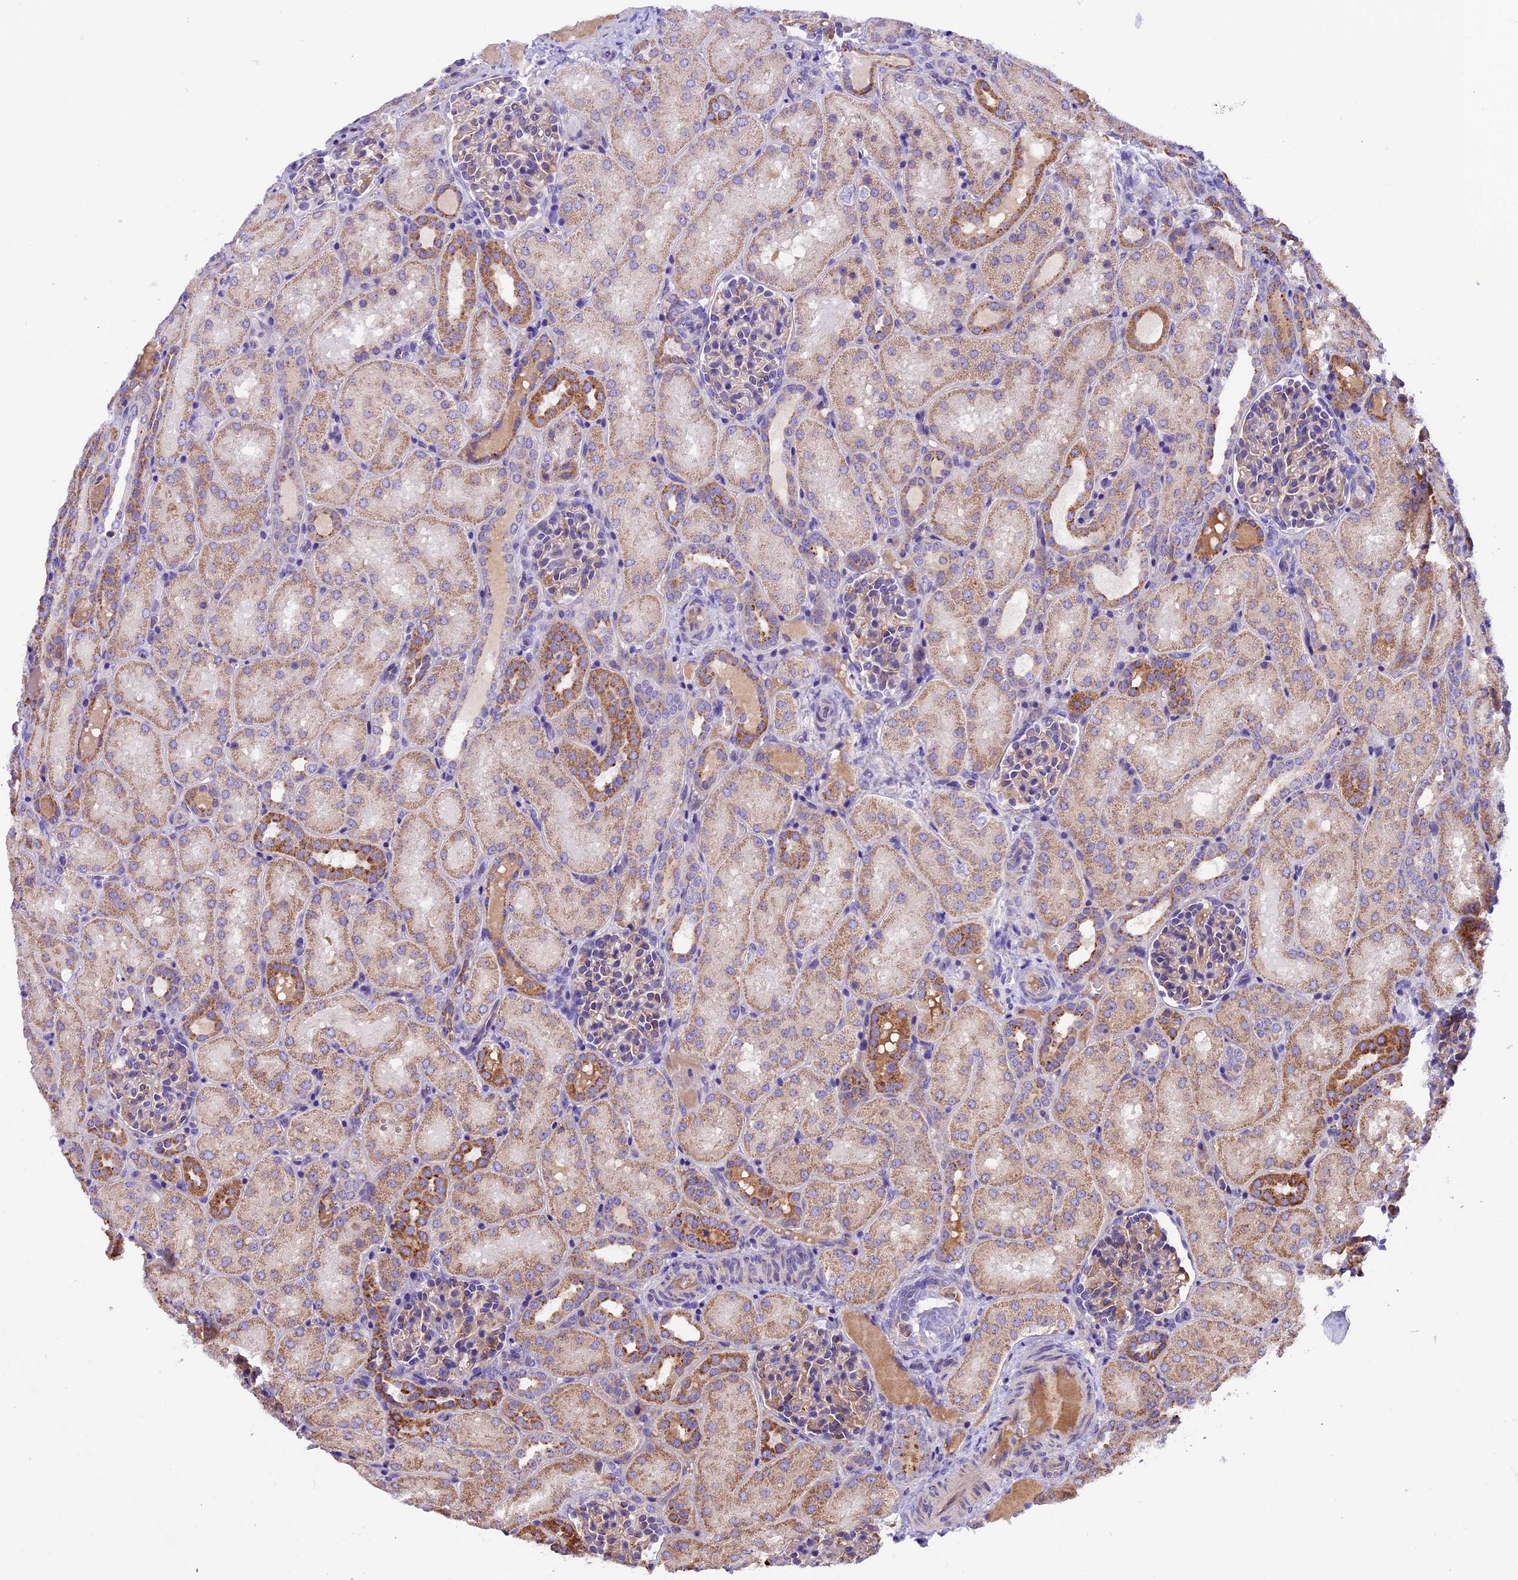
{"staining": {"intensity": "weak", "quantity": "<25%", "location": "cytoplasmic/membranous"}, "tissue": "kidney", "cell_type": "Cells in glomeruli", "image_type": "normal", "snomed": [{"axis": "morphology", "description": "Normal tissue, NOS"}, {"axis": "topography", "description": "Kidney"}], "caption": "A high-resolution histopathology image shows immunohistochemistry staining of normal kidney, which reveals no significant expression in cells in glomeruli. (DAB IHC with hematoxylin counter stain).", "gene": "METTL22", "patient": {"sex": "male", "age": 1}}